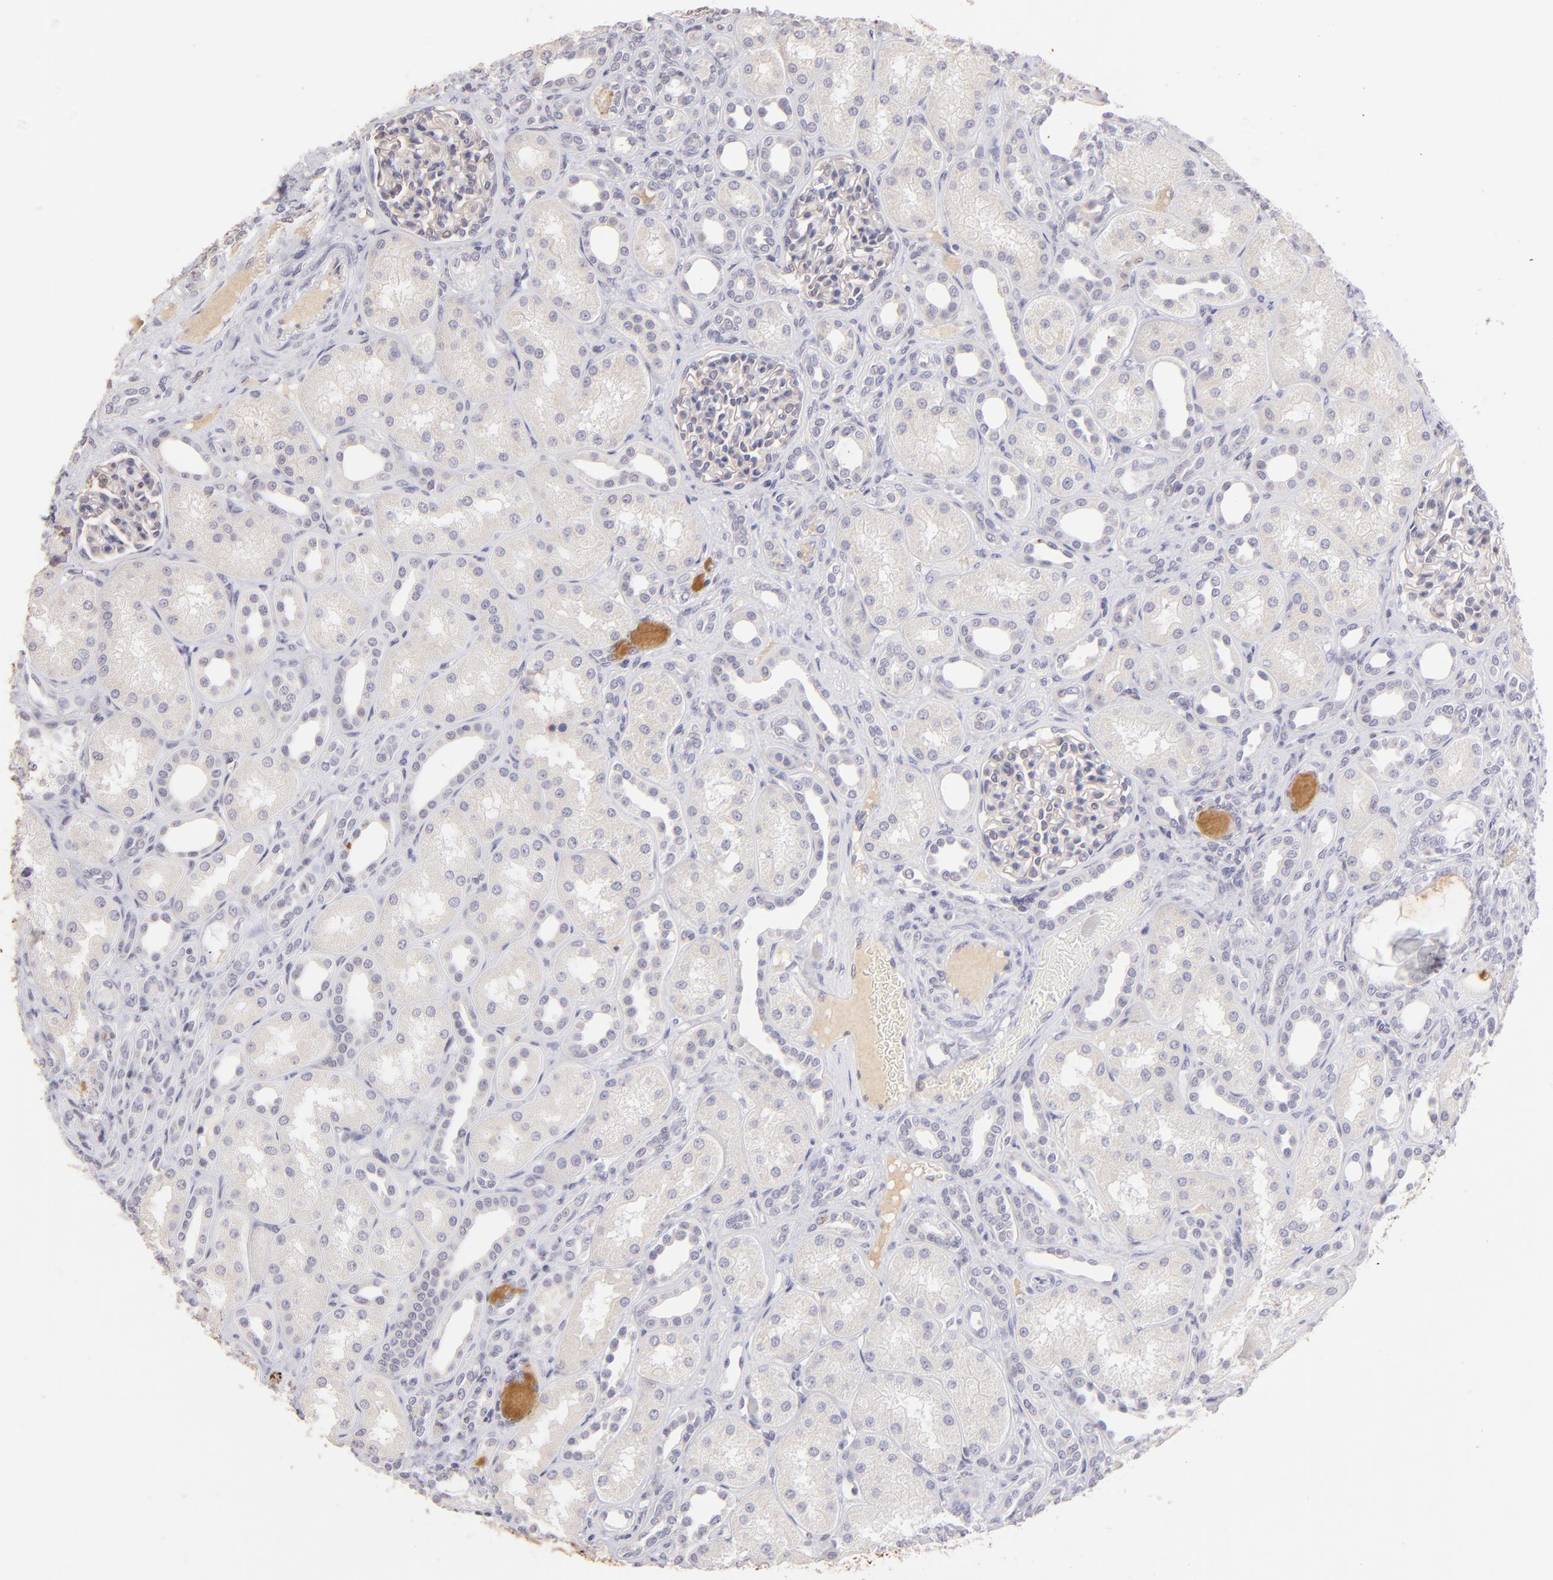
{"staining": {"intensity": "weak", "quantity": "25%-75%", "location": "cytoplasmic/membranous"}, "tissue": "kidney", "cell_type": "Cells in glomeruli", "image_type": "normal", "snomed": [{"axis": "morphology", "description": "Normal tissue, NOS"}, {"axis": "topography", "description": "Kidney"}], "caption": "Cells in glomeruli reveal weak cytoplasmic/membranous expression in about 25%-75% of cells in normal kidney.", "gene": "MAGEA1", "patient": {"sex": "male", "age": 7}}